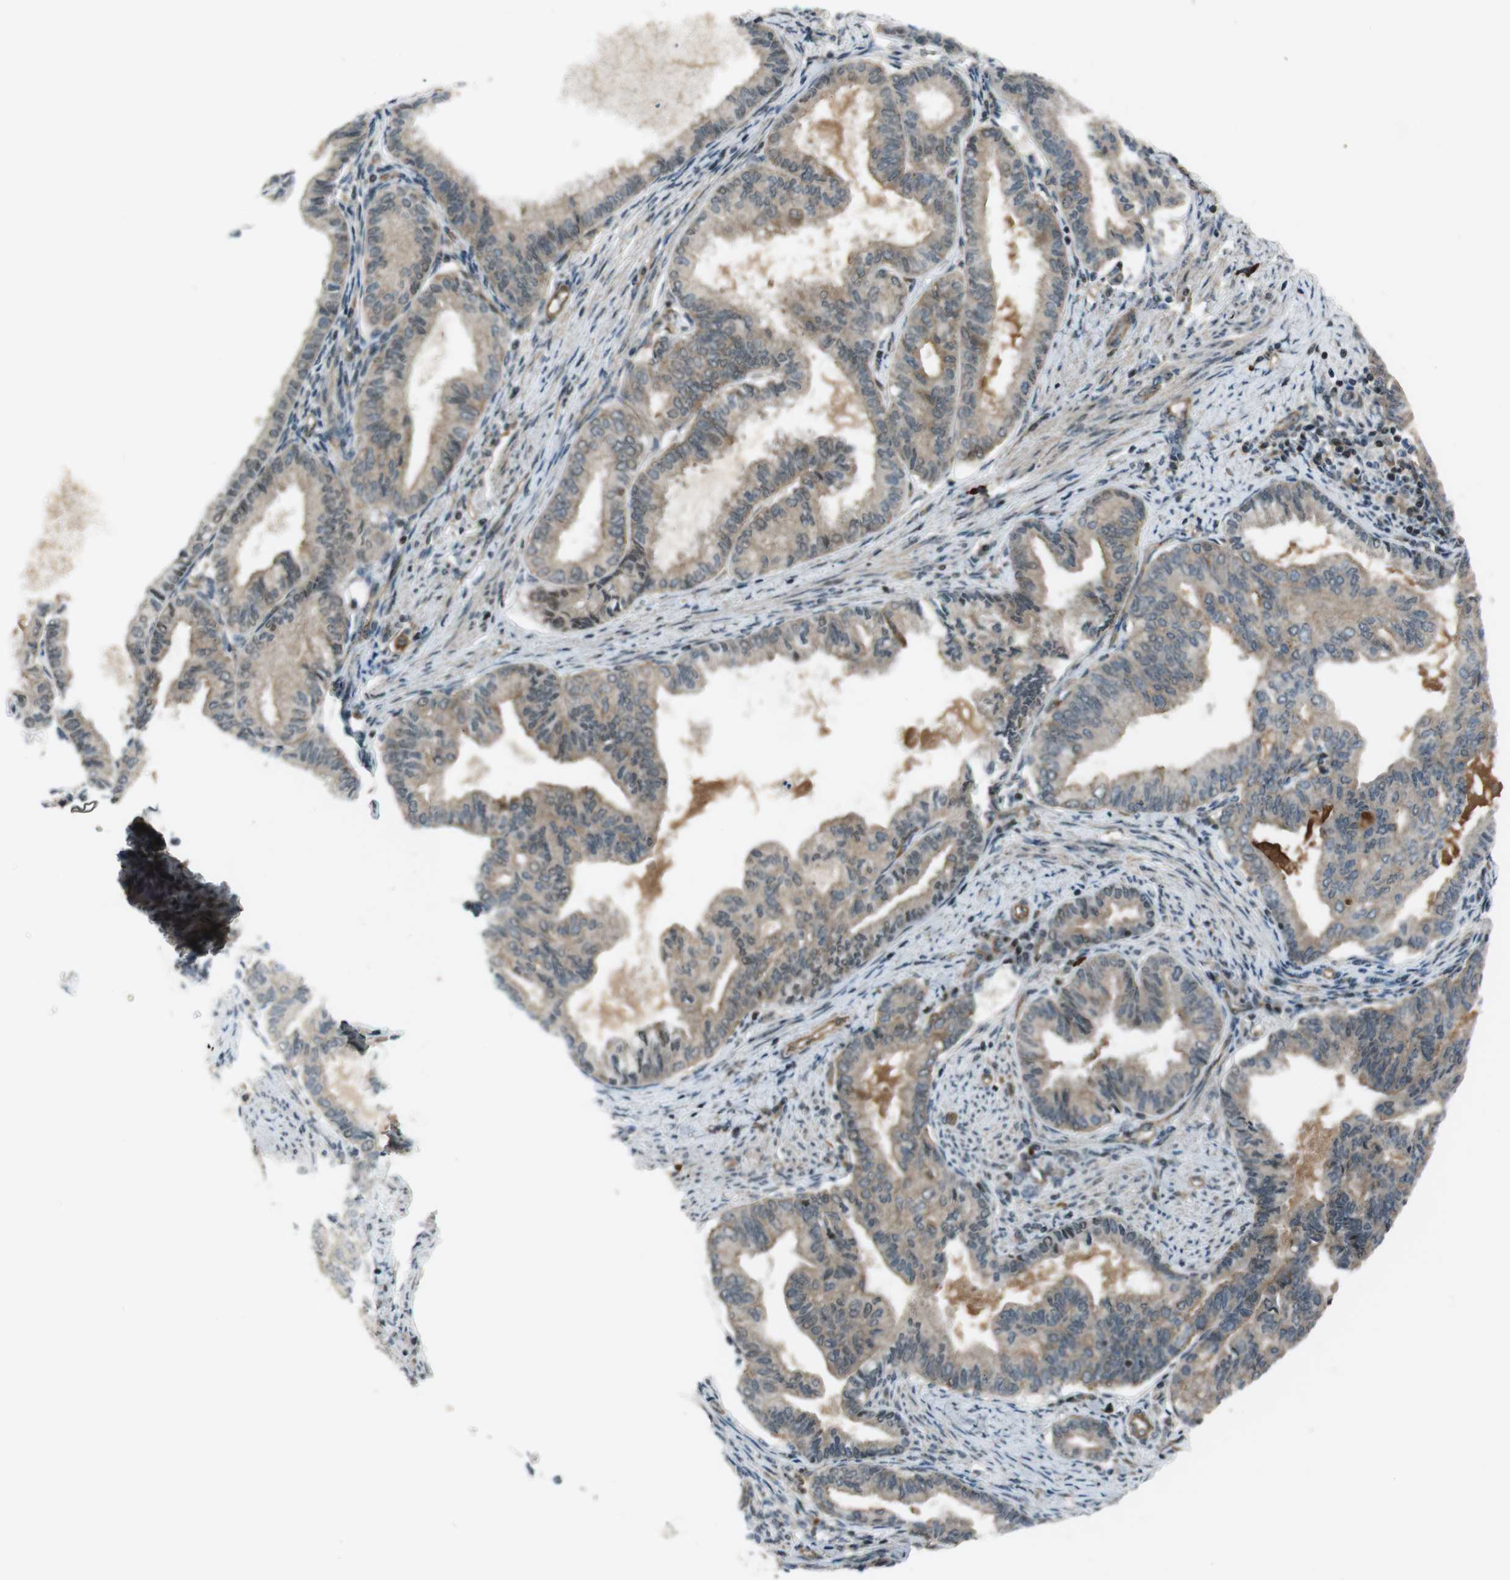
{"staining": {"intensity": "weak", "quantity": ">75%", "location": "cytoplasmic/membranous"}, "tissue": "endometrial cancer", "cell_type": "Tumor cells", "image_type": "cancer", "snomed": [{"axis": "morphology", "description": "Adenocarcinoma, NOS"}, {"axis": "topography", "description": "Endometrium"}], "caption": "Tumor cells display weak cytoplasmic/membranous expression in about >75% of cells in endometrial cancer (adenocarcinoma). The protein is shown in brown color, while the nuclei are stained blue.", "gene": "TIAM2", "patient": {"sex": "female", "age": 86}}